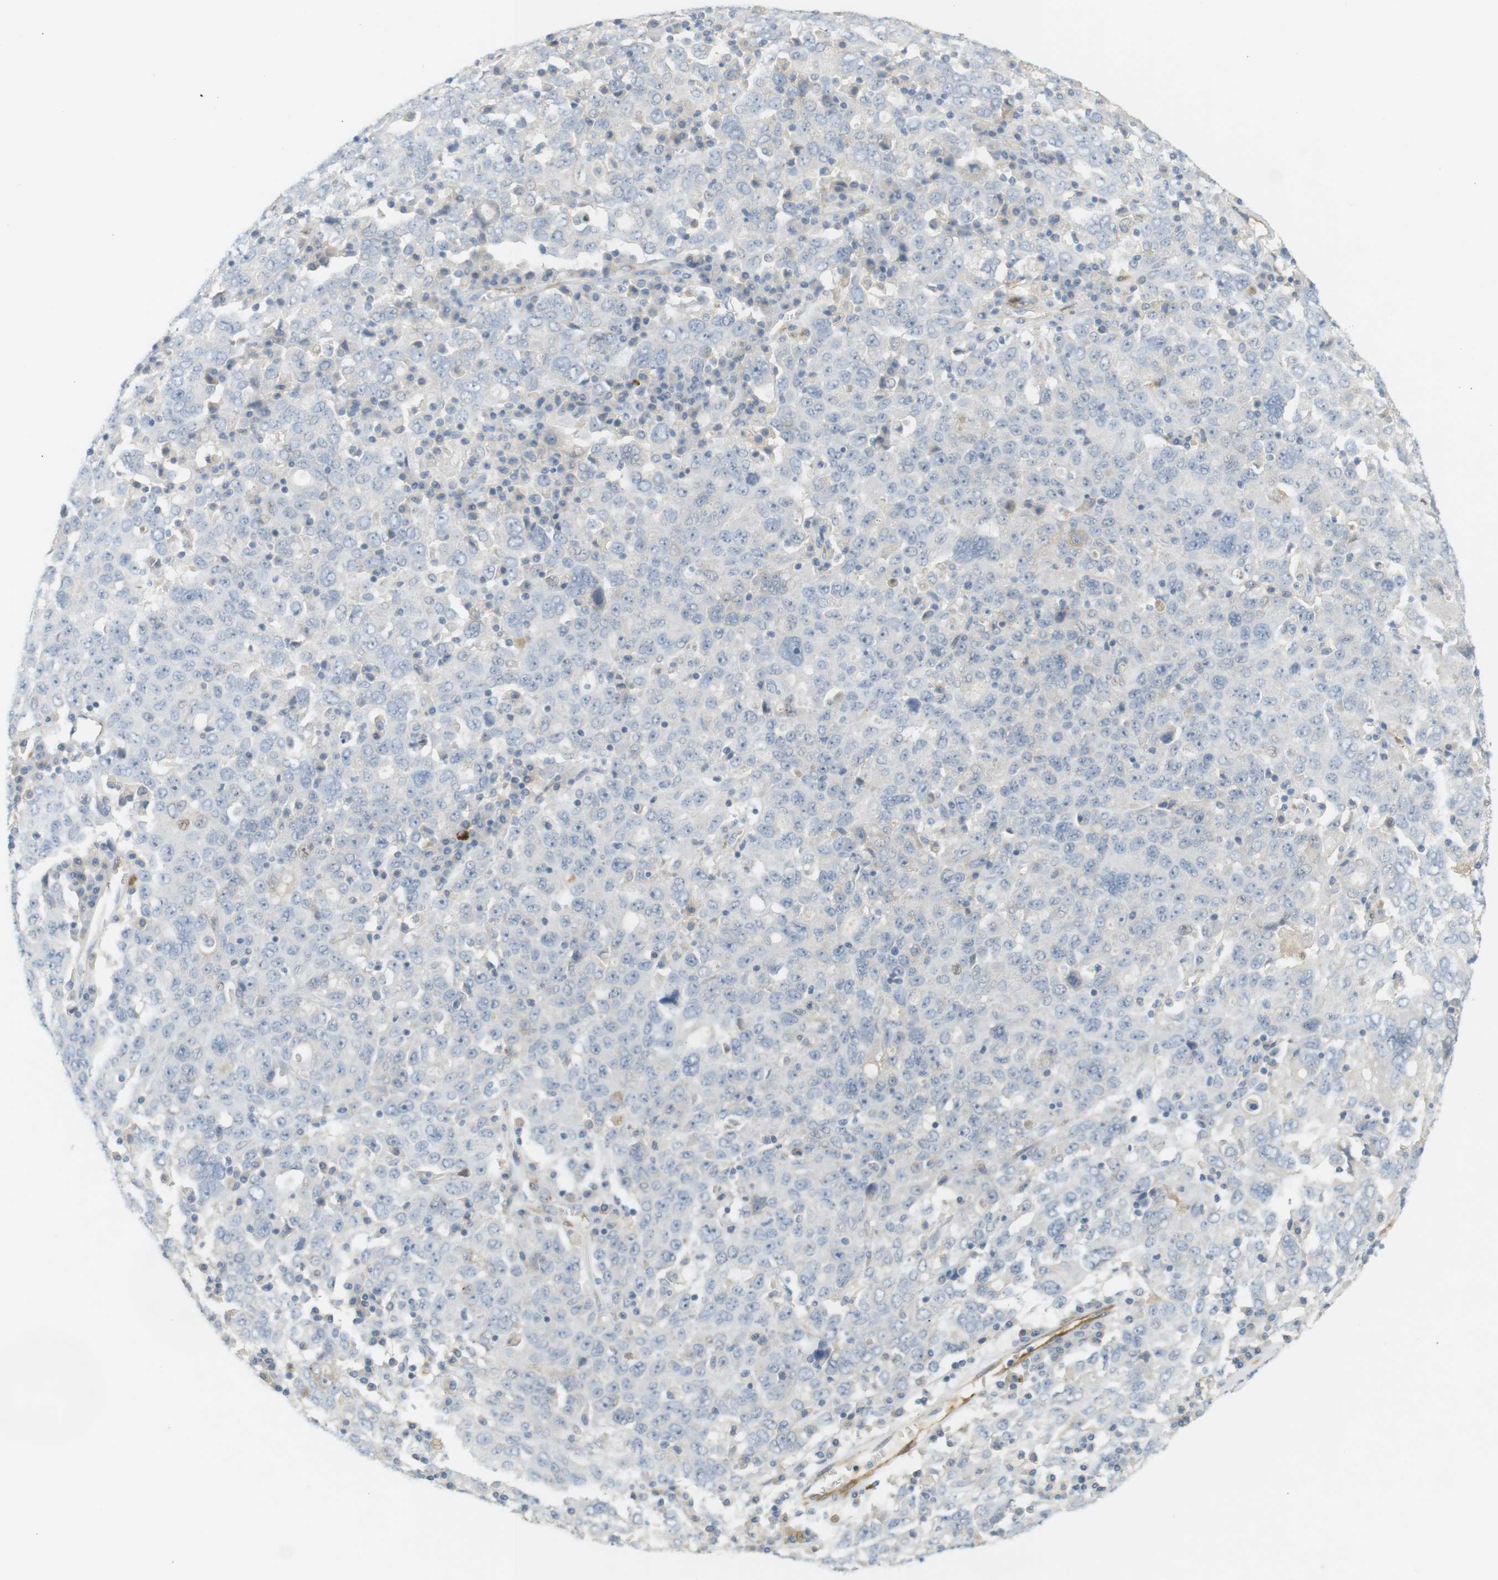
{"staining": {"intensity": "negative", "quantity": "none", "location": "none"}, "tissue": "ovarian cancer", "cell_type": "Tumor cells", "image_type": "cancer", "snomed": [{"axis": "morphology", "description": "Carcinoma, endometroid"}, {"axis": "topography", "description": "Ovary"}], "caption": "Human ovarian cancer (endometroid carcinoma) stained for a protein using immunohistochemistry demonstrates no staining in tumor cells.", "gene": "PDE3A", "patient": {"sex": "female", "age": 62}}